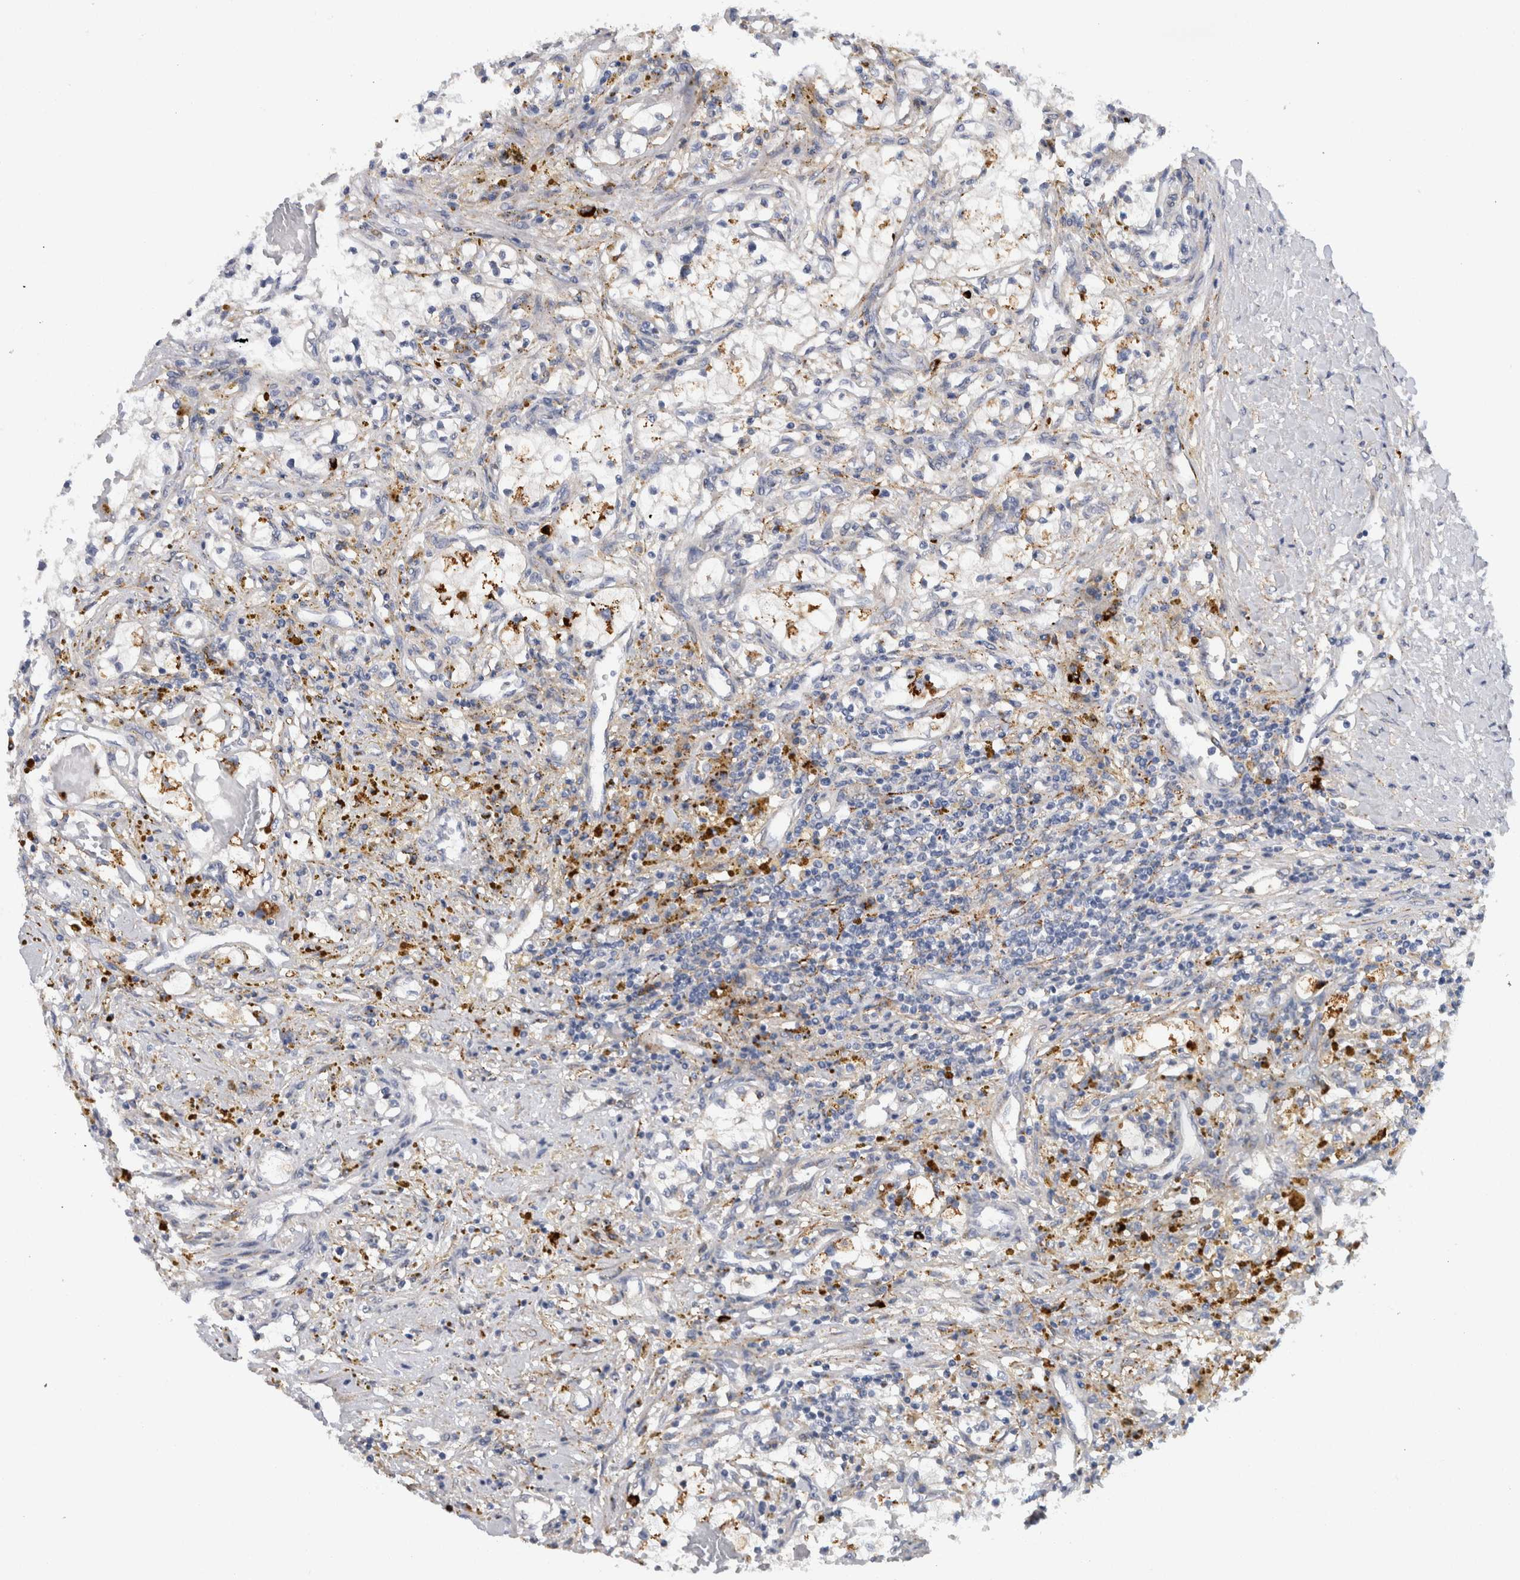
{"staining": {"intensity": "negative", "quantity": "none", "location": "none"}, "tissue": "renal cancer", "cell_type": "Tumor cells", "image_type": "cancer", "snomed": [{"axis": "morphology", "description": "Adenocarcinoma, NOS"}, {"axis": "topography", "description": "Kidney"}], "caption": "An immunohistochemistry micrograph of adenocarcinoma (renal) is shown. There is no staining in tumor cells of adenocarcinoma (renal). Brightfield microscopy of immunohistochemistry stained with DAB (brown) and hematoxylin (blue), captured at high magnification.", "gene": "CD63", "patient": {"sex": "male", "age": 68}}